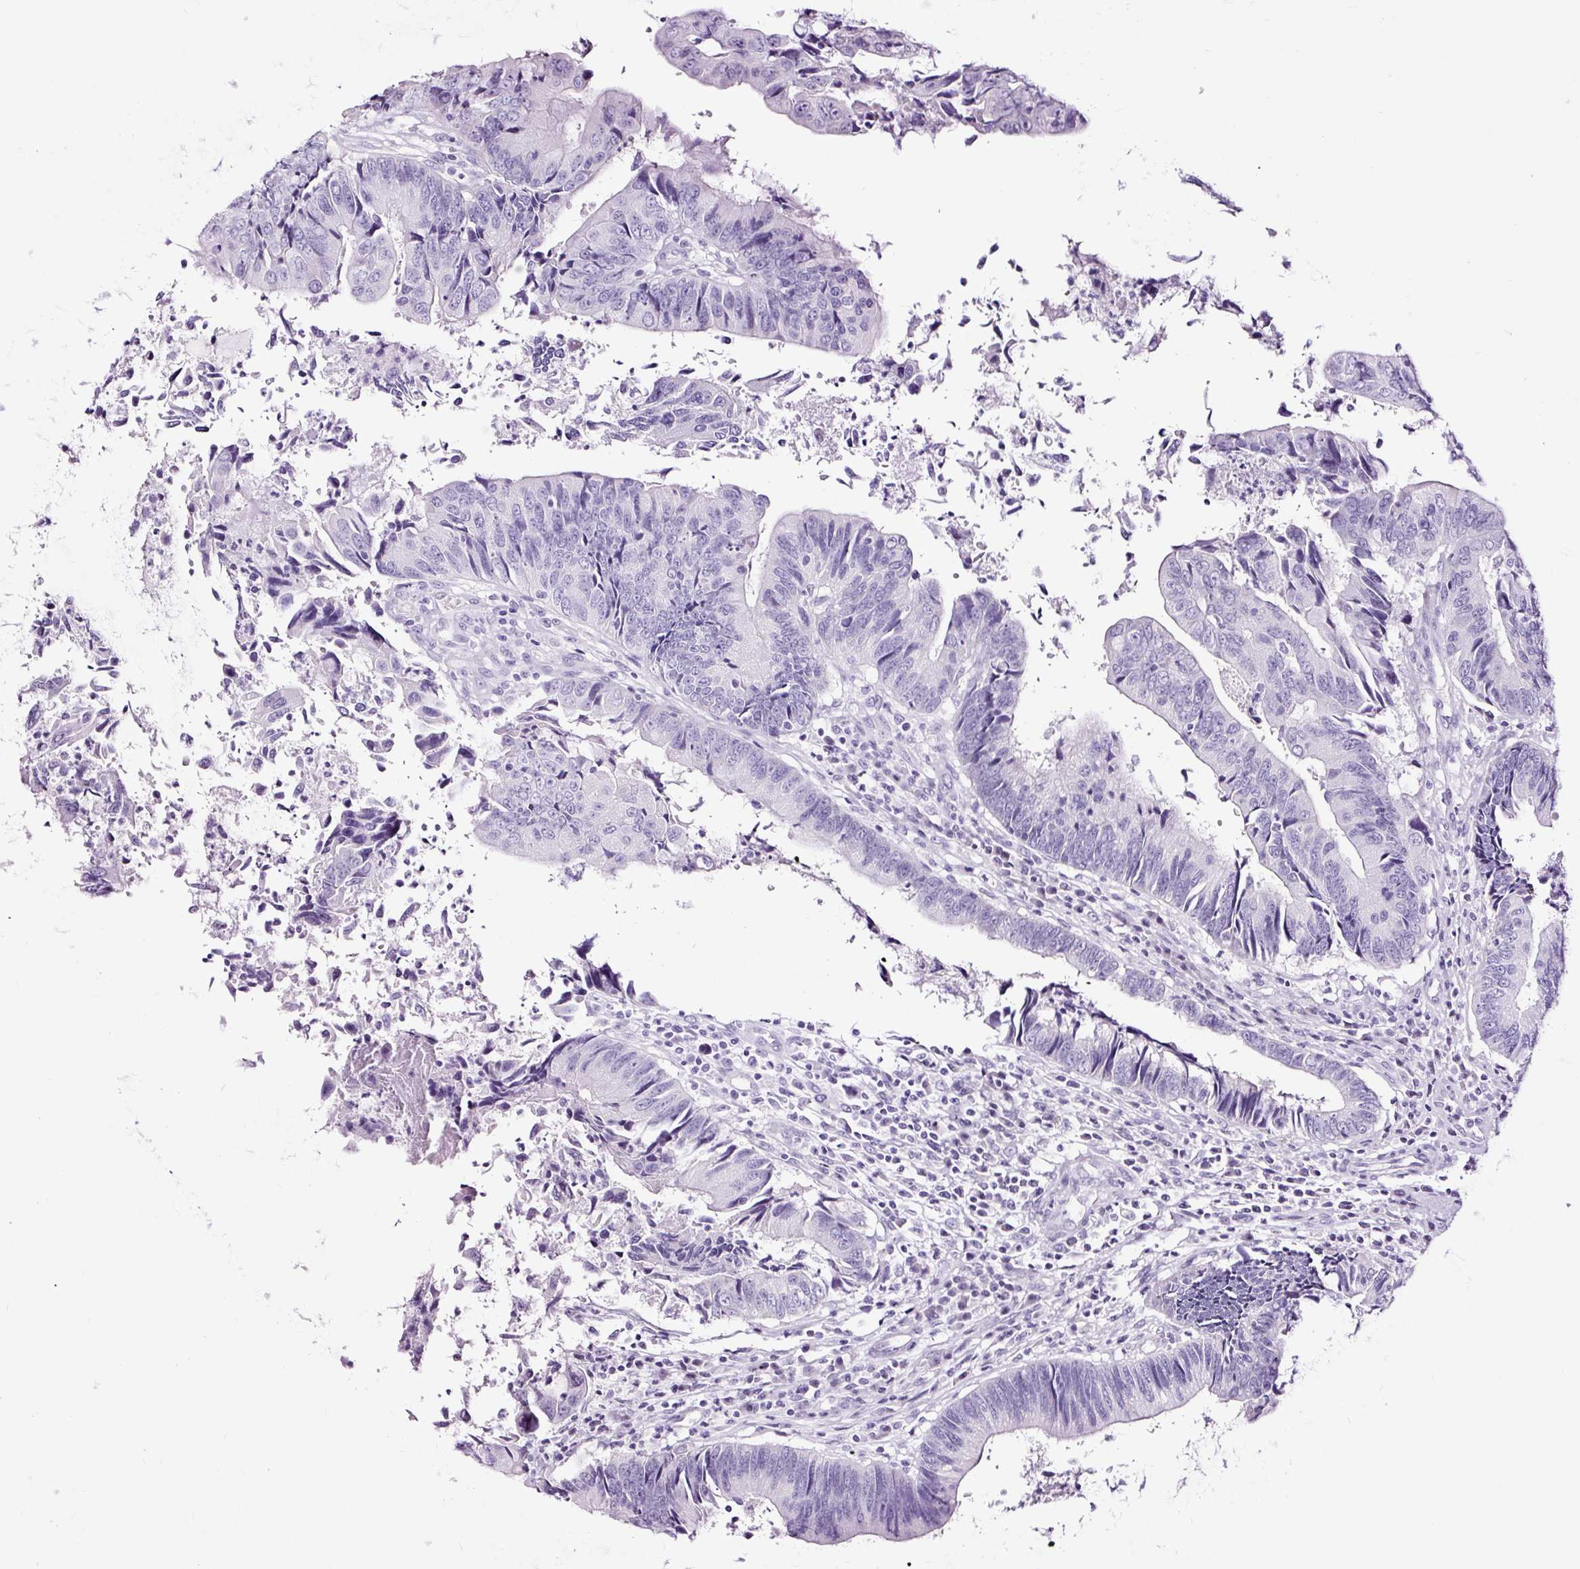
{"staining": {"intensity": "negative", "quantity": "none", "location": "none"}, "tissue": "colorectal cancer", "cell_type": "Tumor cells", "image_type": "cancer", "snomed": [{"axis": "morphology", "description": "Adenocarcinoma, NOS"}, {"axis": "topography", "description": "Colon"}], "caption": "The micrograph displays no significant positivity in tumor cells of colorectal cancer.", "gene": "NPHS2", "patient": {"sex": "female", "age": 67}}